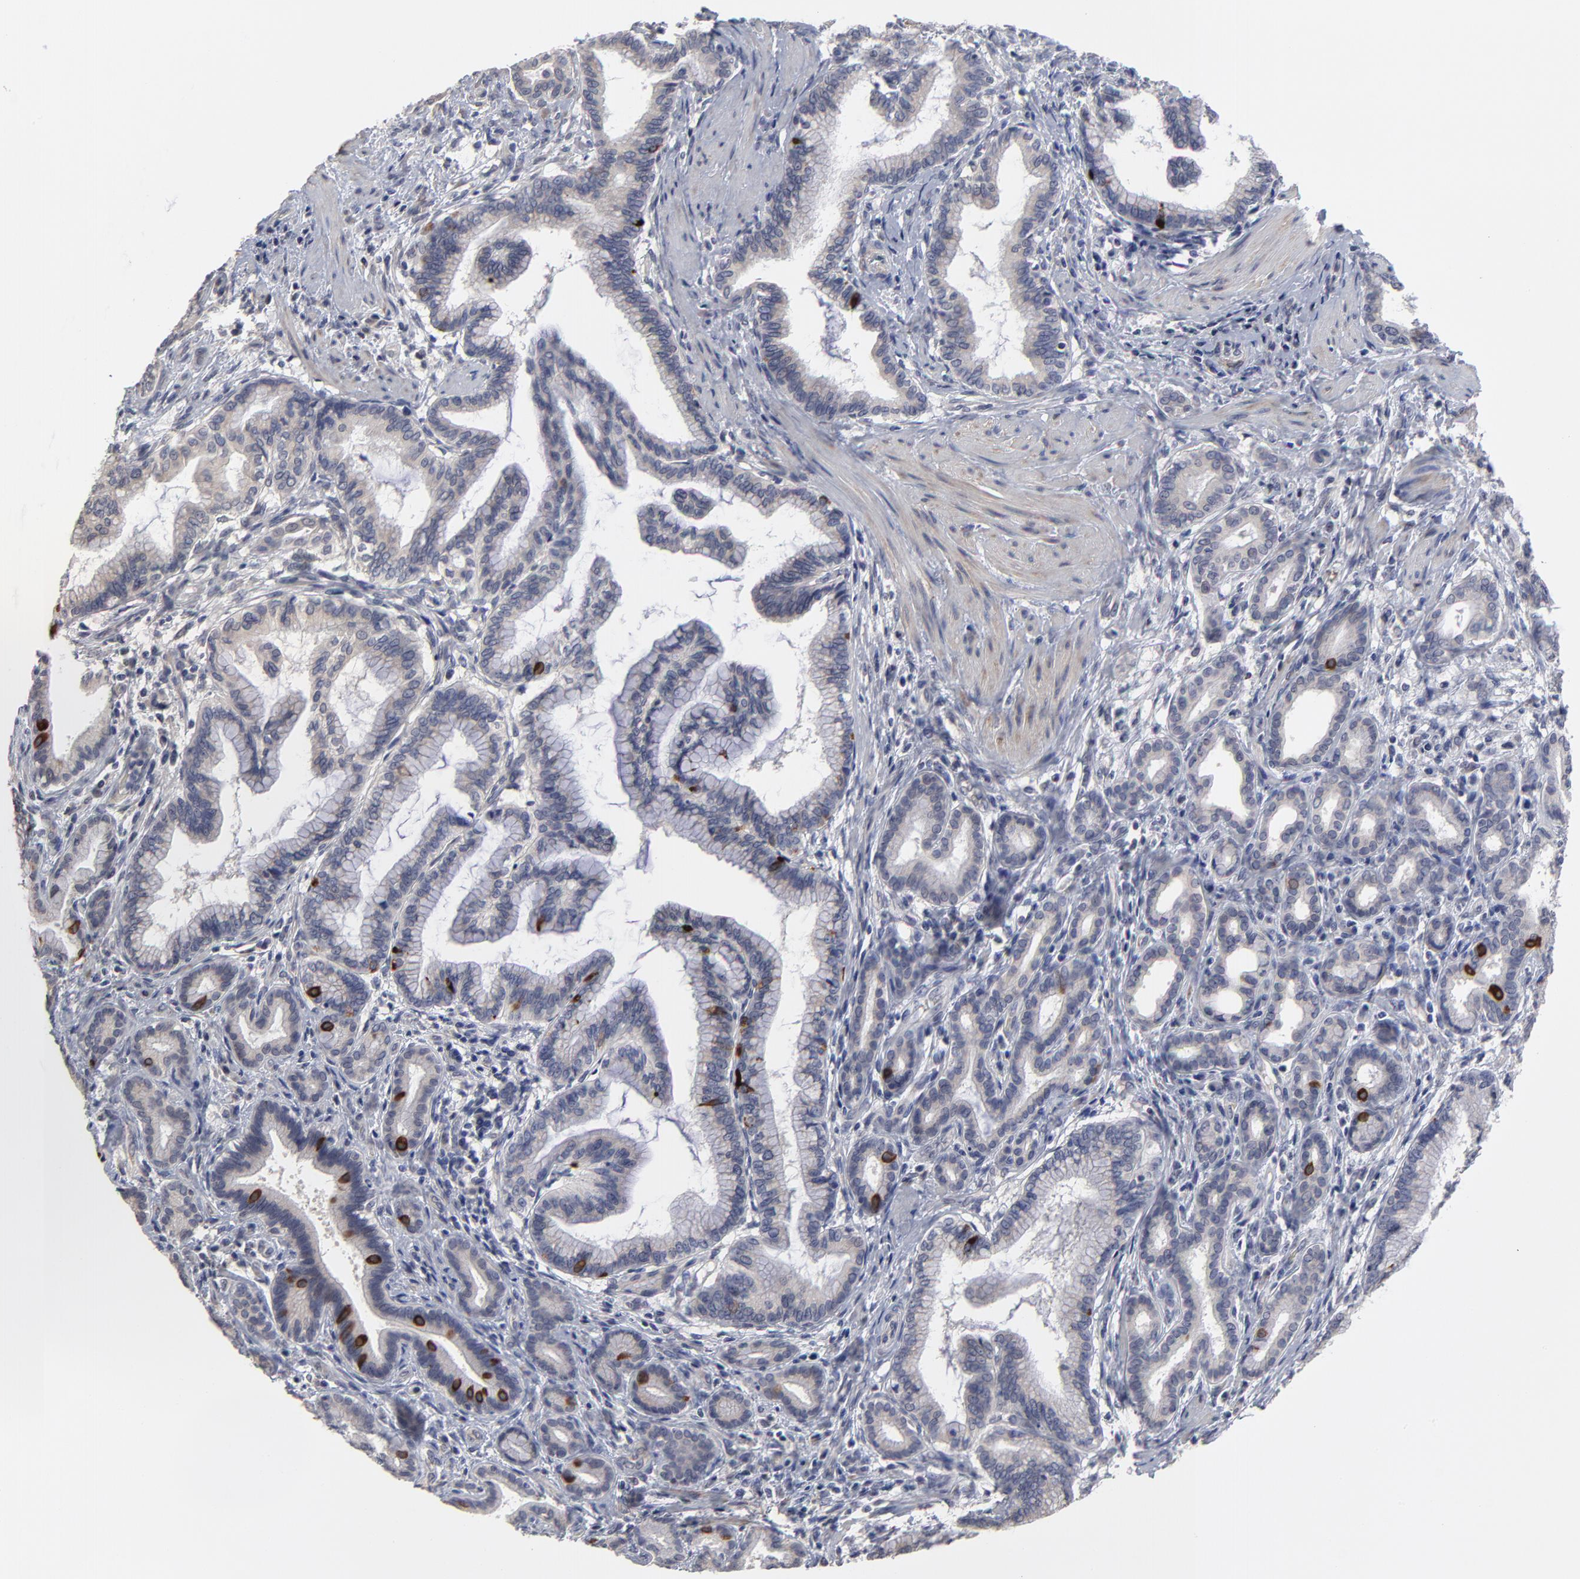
{"staining": {"intensity": "strong", "quantity": "<25%", "location": "cytoplasmic/membranous"}, "tissue": "pancreatic cancer", "cell_type": "Tumor cells", "image_type": "cancer", "snomed": [{"axis": "morphology", "description": "Adenocarcinoma, NOS"}, {"axis": "topography", "description": "Pancreas"}], "caption": "Tumor cells demonstrate medium levels of strong cytoplasmic/membranous expression in approximately <25% of cells in human pancreatic adenocarcinoma.", "gene": "MAGEA10", "patient": {"sex": "female", "age": 64}}